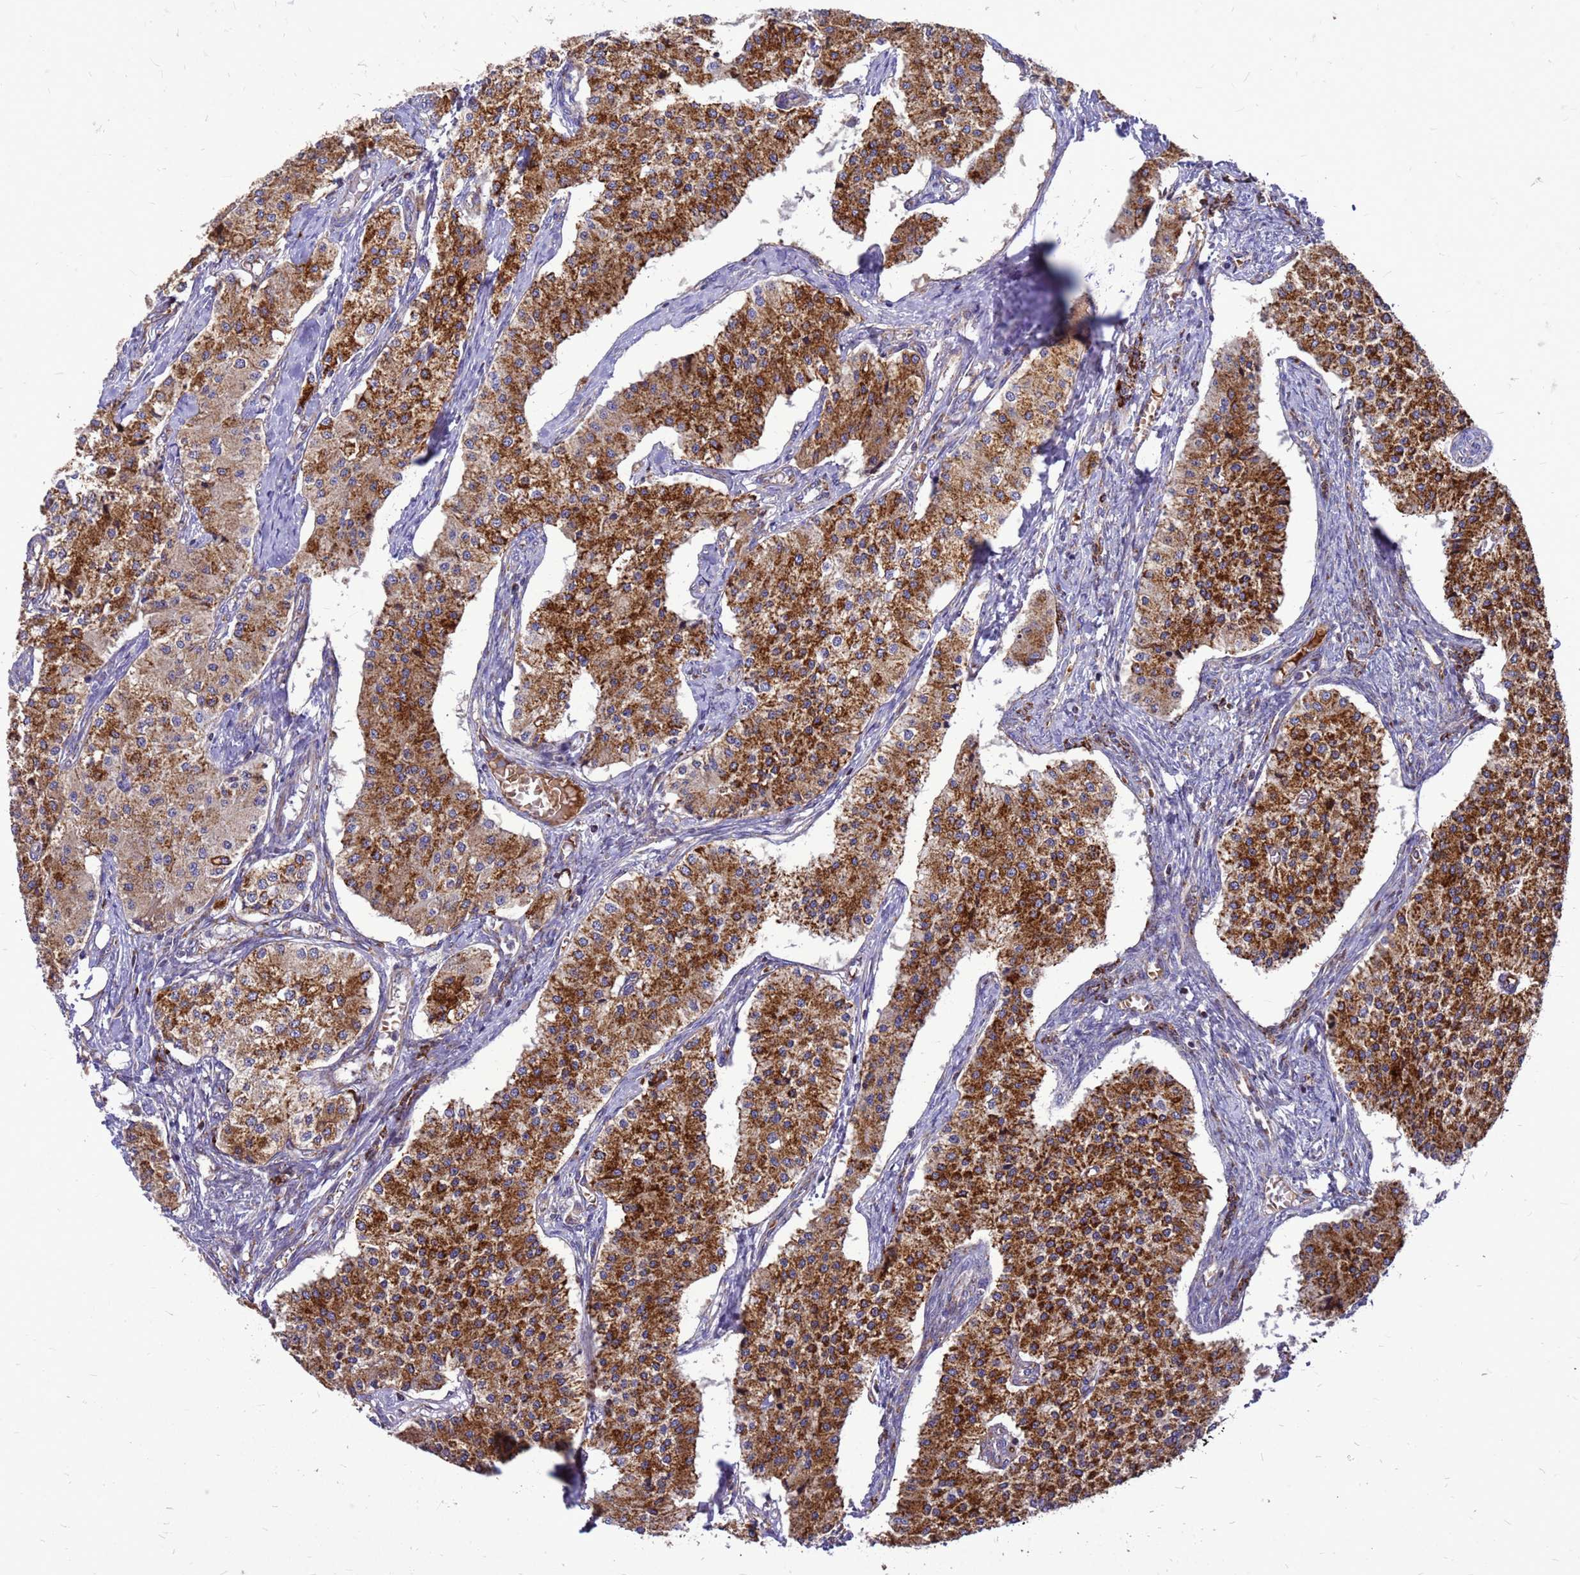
{"staining": {"intensity": "strong", "quantity": ">75%", "location": "cytoplasmic/membranous"}, "tissue": "carcinoid", "cell_type": "Tumor cells", "image_type": "cancer", "snomed": [{"axis": "morphology", "description": "Carcinoid, malignant, NOS"}, {"axis": "topography", "description": "Colon"}], "caption": "Brown immunohistochemical staining in human malignant carcinoid shows strong cytoplasmic/membranous staining in approximately >75% of tumor cells.", "gene": "CMC4", "patient": {"sex": "female", "age": 52}}